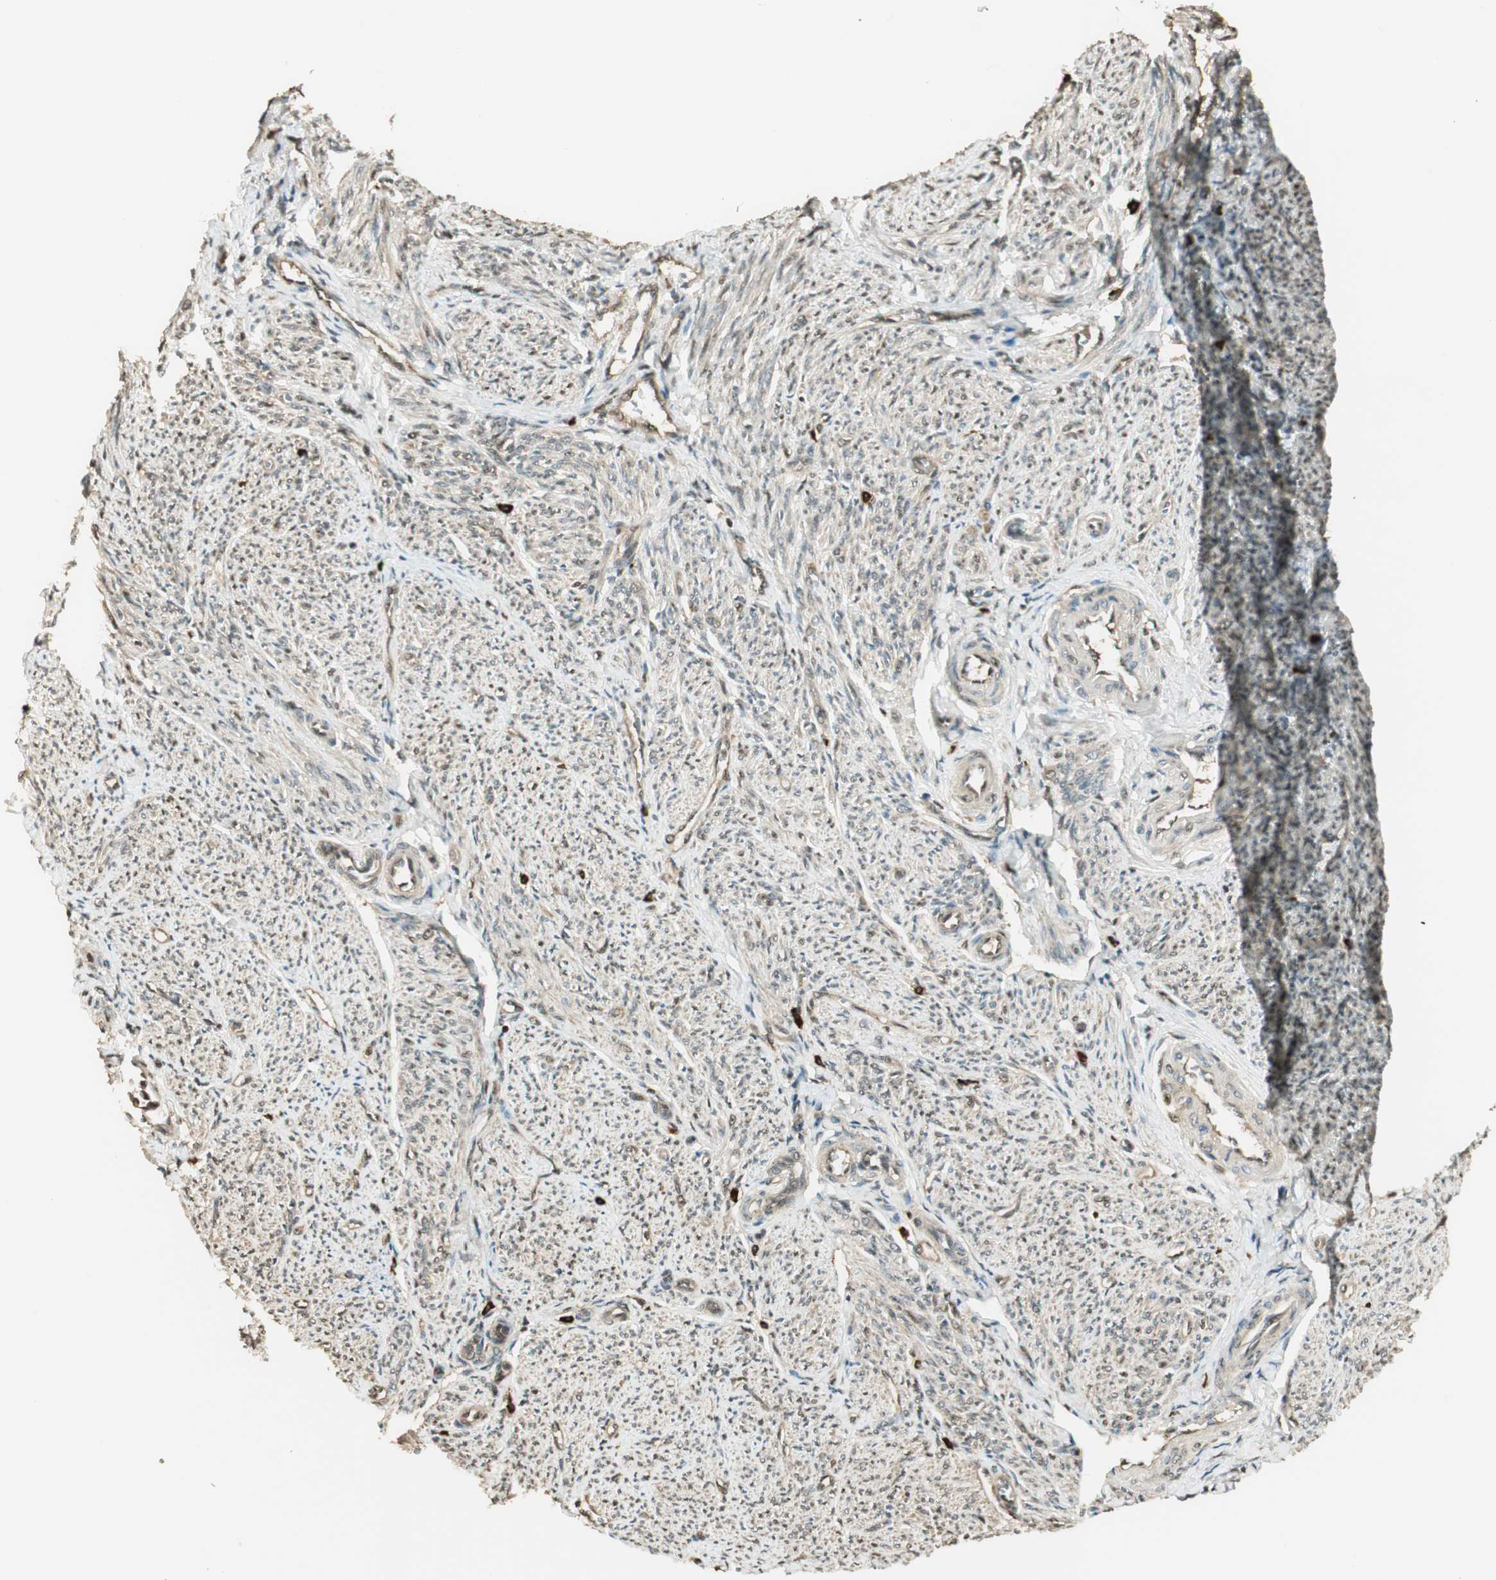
{"staining": {"intensity": "weak", "quantity": ">75%", "location": "cytoplasmic/membranous"}, "tissue": "smooth muscle", "cell_type": "Smooth muscle cells", "image_type": "normal", "snomed": [{"axis": "morphology", "description": "Normal tissue, NOS"}, {"axis": "topography", "description": "Smooth muscle"}], "caption": "Smooth muscle cells demonstrate low levels of weak cytoplasmic/membranous positivity in approximately >75% of cells in benign smooth muscle. Immunohistochemistry stains the protein of interest in brown and the nuclei are stained blue.", "gene": "ENSG00000268870", "patient": {"sex": "female", "age": 65}}